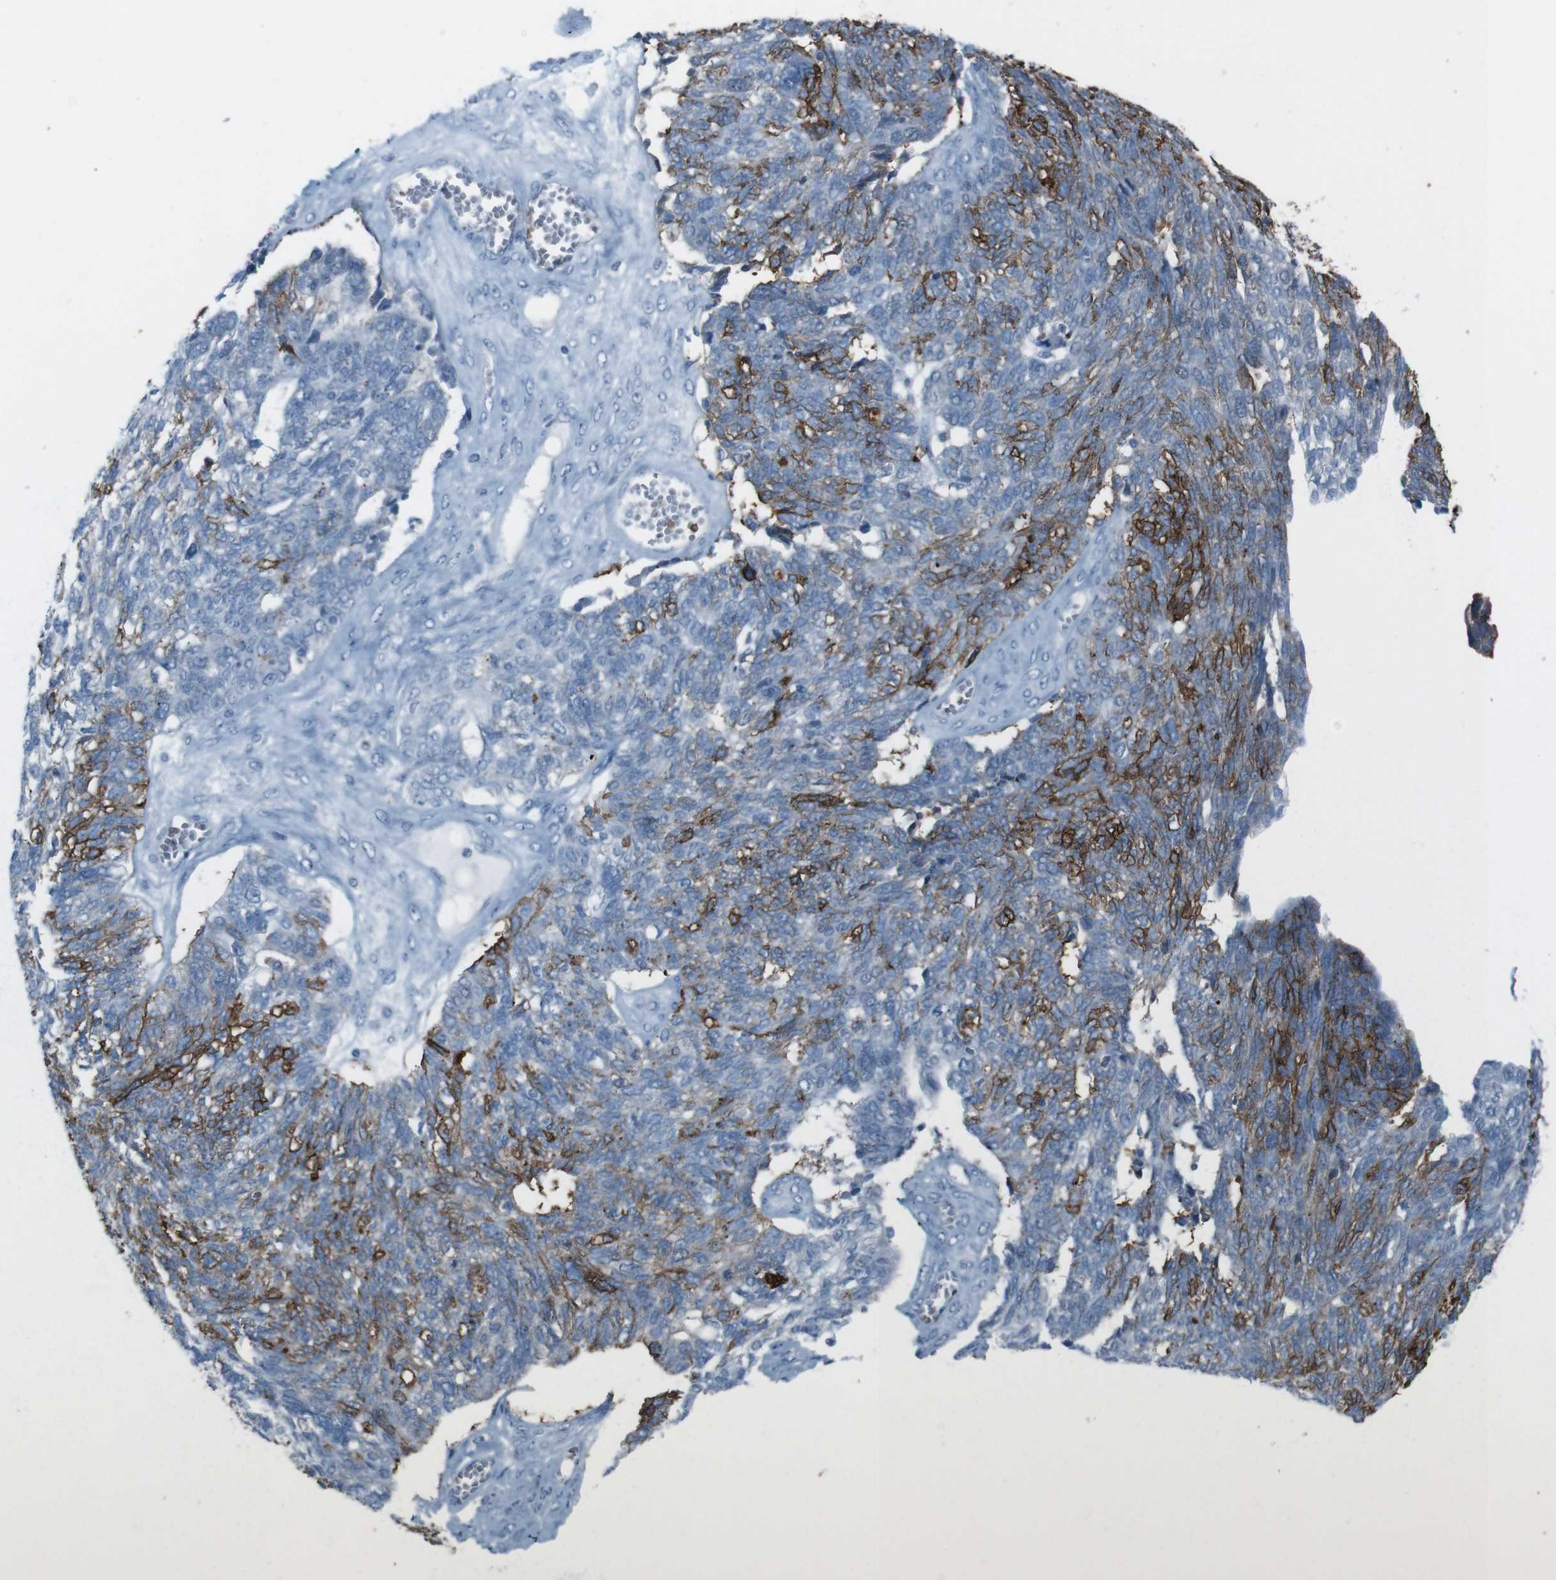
{"staining": {"intensity": "strong", "quantity": "25%-75%", "location": "cytoplasmic/membranous"}, "tissue": "ovarian cancer", "cell_type": "Tumor cells", "image_type": "cancer", "snomed": [{"axis": "morphology", "description": "Cystadenocarcinoma, serous, NOS"}, {"axis": "topography", "description": "Ovary"}], "caption": "Ovarian serous cystadenocarcinoma stained with a protein marker exhibits strong staining in tumor cells.", "gene": "ST6GAL1", "patient": {"sex": "female", "age": 79}}